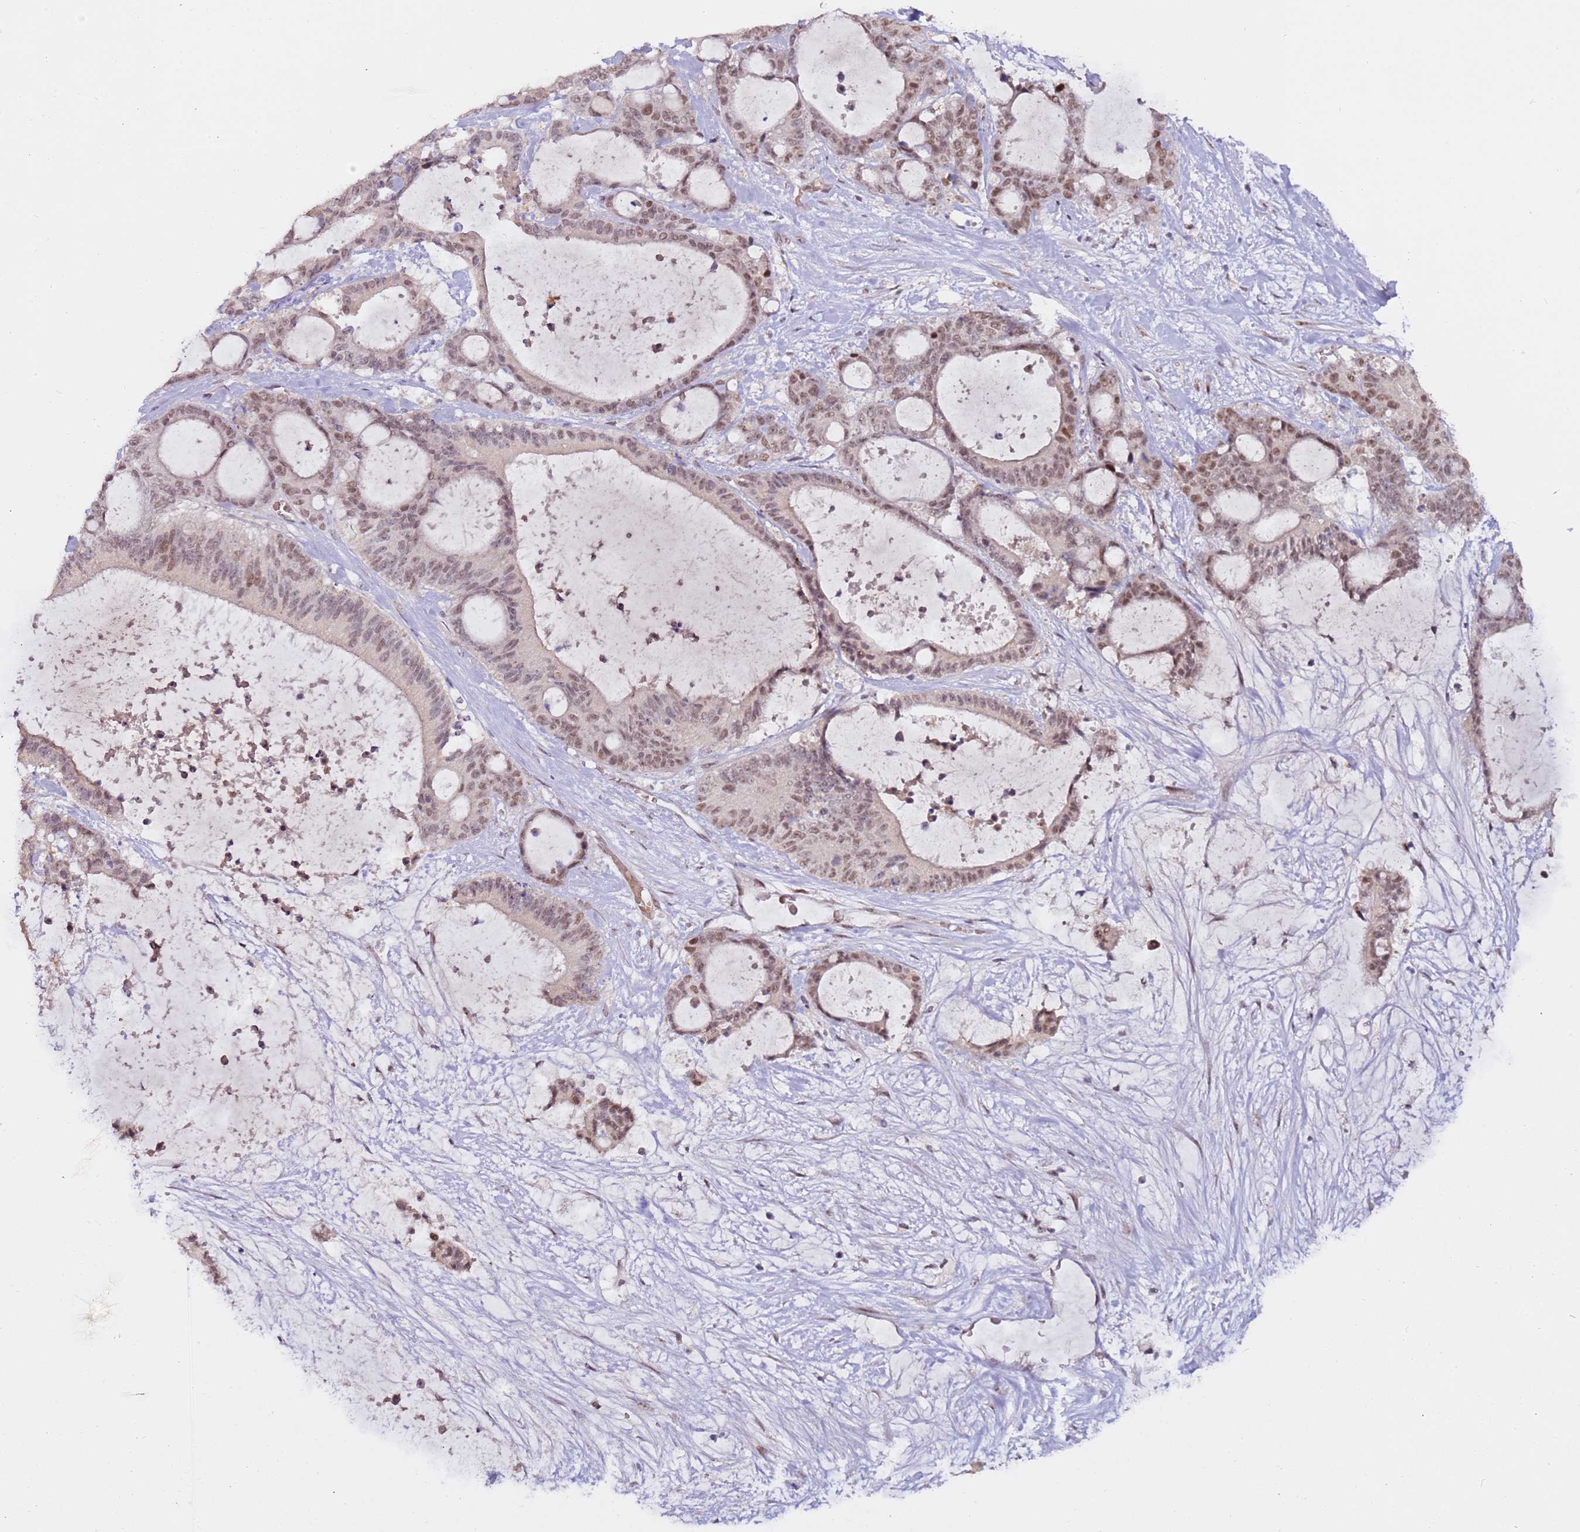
{"staining": {"intensity": "moderate", "quantity": "25%-75%", "location": "nuclear"}, "tissue": "liver cancer", "cell_type": "Tumor cells", "image_type": "cancer", "snomed": [{"axis": "morphology", "description": "Normal tissue, NOS"}, {"axis": "morphology", "description": "Cholangiocarcinoma"}, {"axis": "topography", "description": "Liver"}, {"axis": "topography", "description": "Peripheral nerve tissue"}], "caption": "An immunohistochemistry (IHC) photomicrograph of neoplastic tissue is shown. Protein staining in brown highlights moderate nuclear positivity in liver cholangiocarcinoma within tumor cells.", "gene": "LGALSL", "patient": {"sex": "female", "age": 73}}